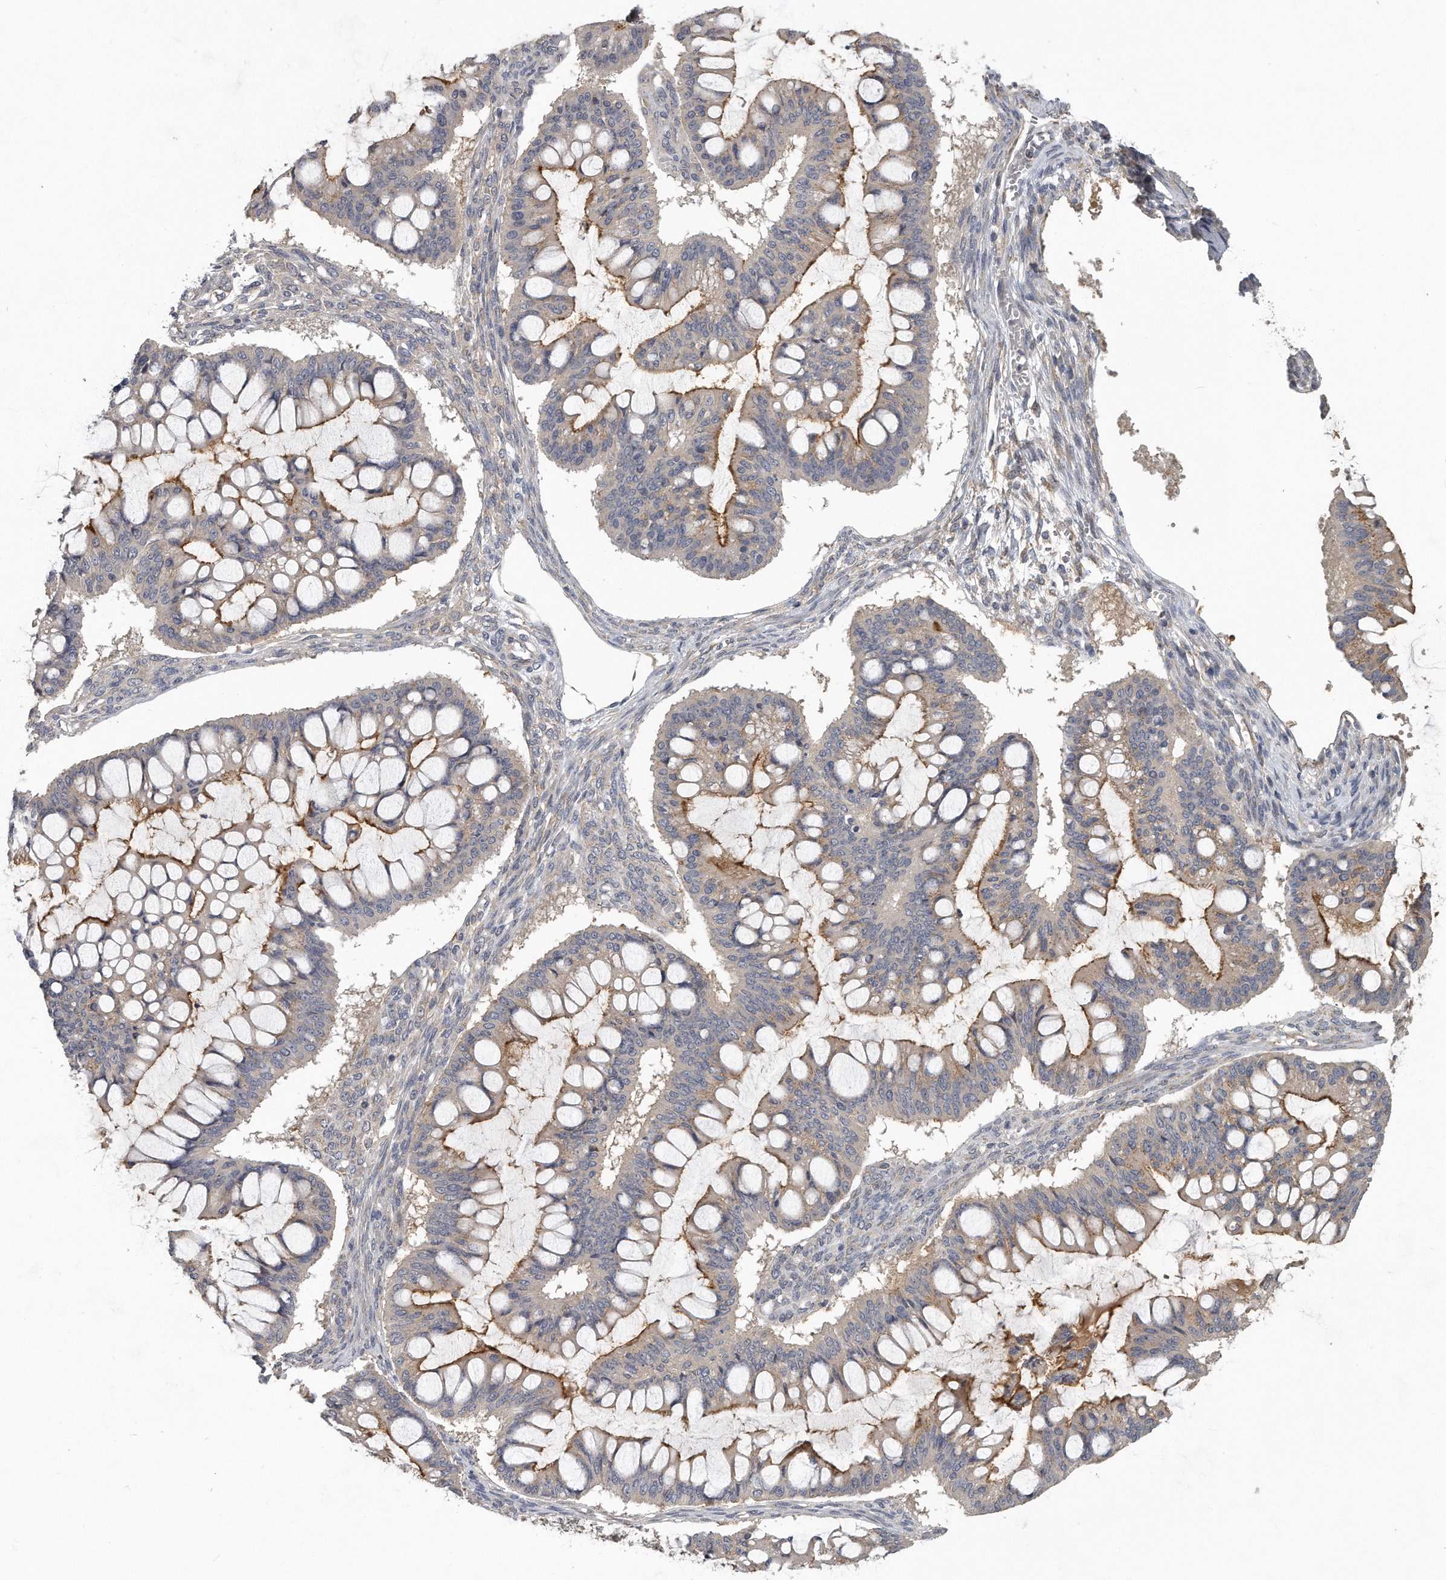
{"staining": {"intensity": "moderate", "quantity": "25%-75%", "location": "cytoplasmic/membranous"}, "tissue": "ovarian cancer", "cell_type": "Tumor cells", "image_type": "cancer", "snomed": [{"axis": "morphology", "description": "Cystadenocarcinoma, mucinous, NOS"}, {"axis": "topography", "description": "Ovary"}], "caption": "This is an image of immunohistochemistry staining of ovarian cancer, which shows moderate positivity in the cytoplasmic/membranous of tumor cells.", "gene": "TRAPPC14", "patient": {"sex": "female", "age": 73}}